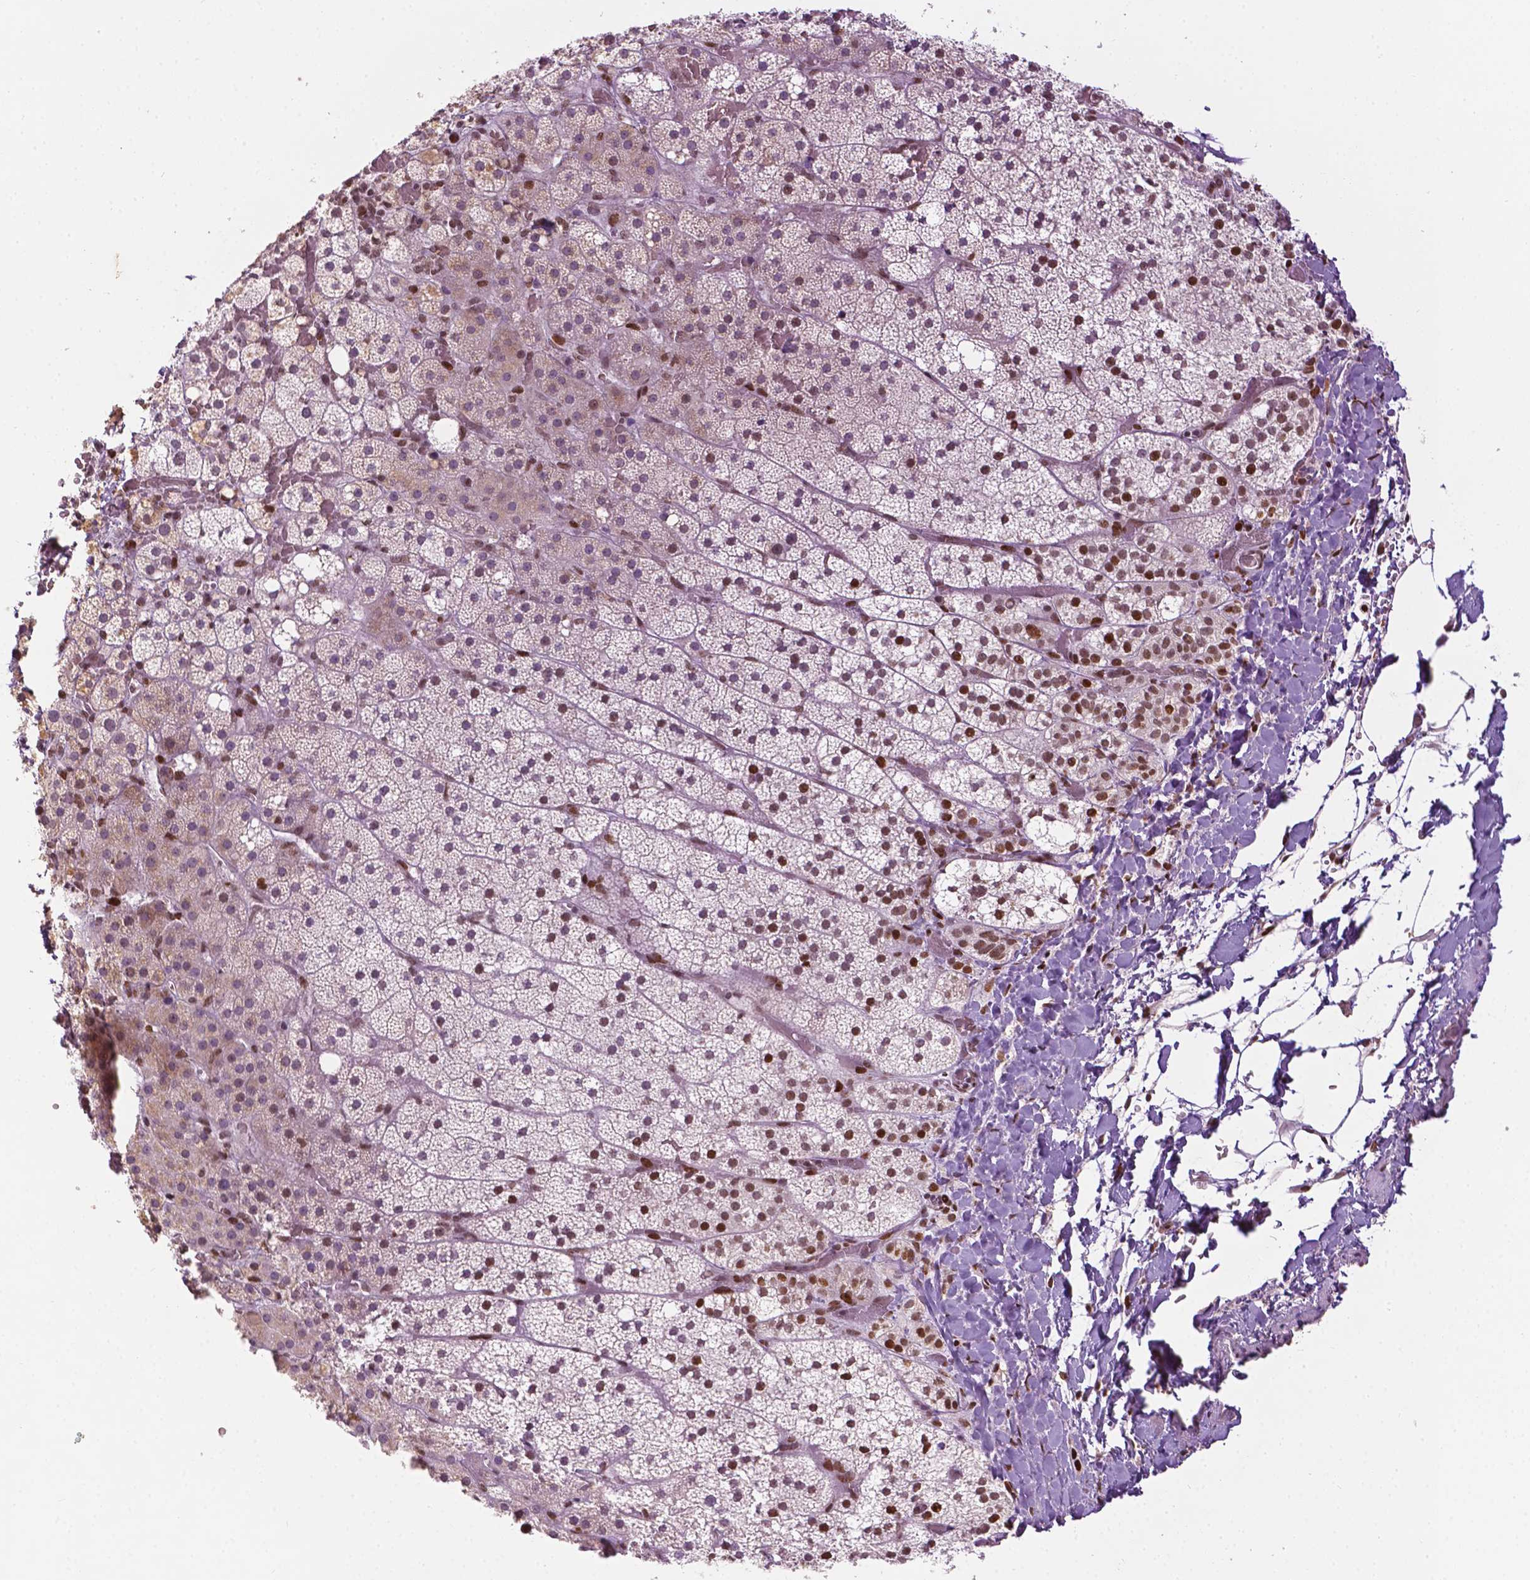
{"staining": {"intensity": "moderate", "quantity": "<25%", "location": "nuclear"}, "tissue": "adrenal gland", "cell_type": "Glandular cells", "image_type": "normal", "snomed": [{"axis": "morphology", "description": "Normal tissue, NOS"}, {"axis": "topography", "description": "Adrenal gland"}], "caption": "Immunohistochemical staining of unremarkable human adrenal gland shows moderate nuclear protein positivity in approximately <25% of glandular cells.", "gene": "ZNF41", "patient": {"sex": "male", "age": 53}}